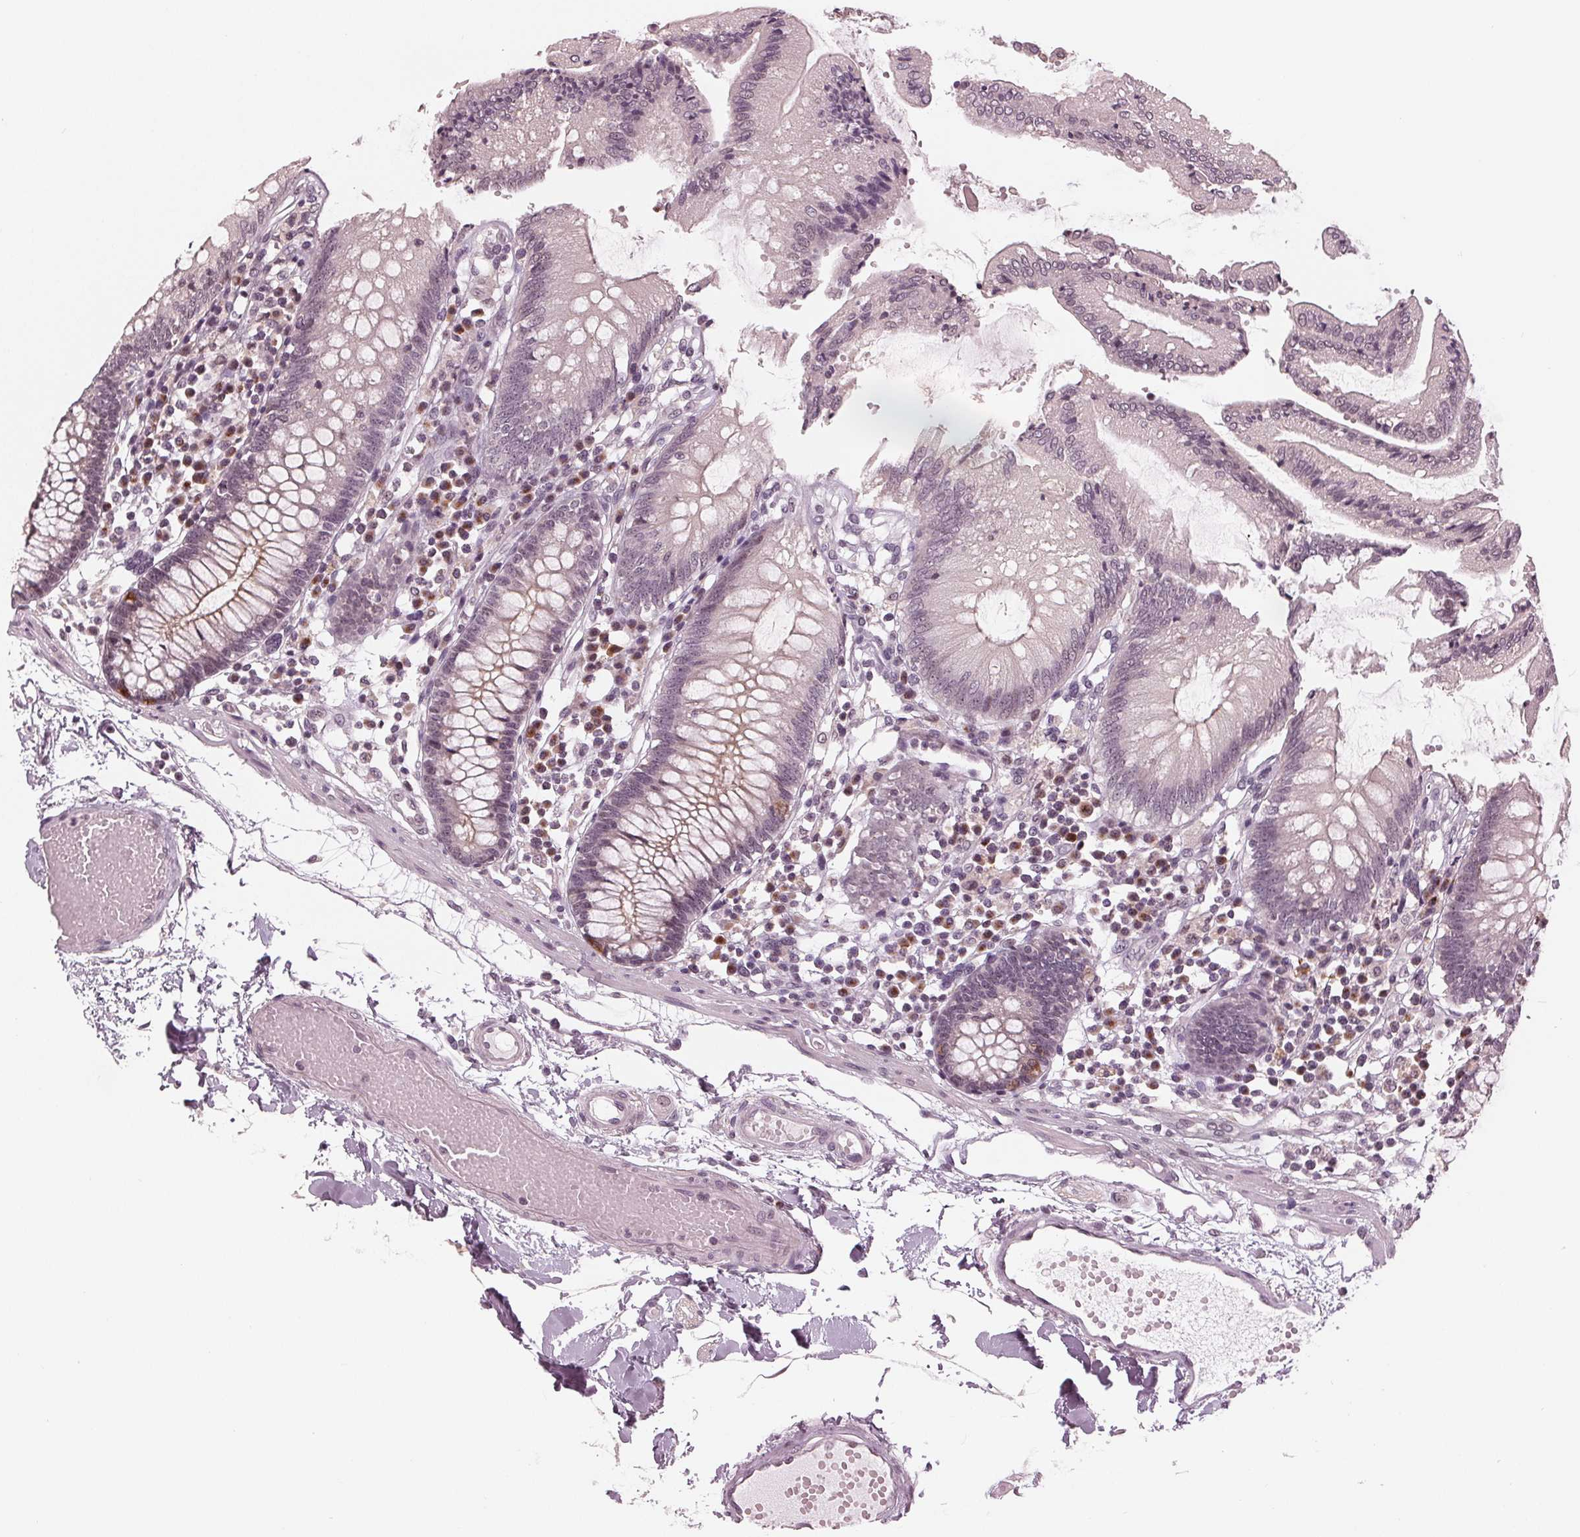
{"staining": {"intensity": "negative", "quantity": "none", "location": "none"}, "tissue": "colon", "cell_type": "Endothelial cells", "image_type": "normal", "snomed": [{"axis": "morphology", "description": "Normal tissue, NOS"}, {"axis": "morphology", "description": "Adenocarcinoma, NOS"}, {"axis": "topography", "description": "Colon"}], "caption": "DAB immunohistochemical staining of normal human colon exhibits no significant staining in endothelial cells. (Brightfield microscopy of DAB (3,3'-diaminobenzidine) immunohistochemistry at high magnification).", "gene": "SLX4", "patient": {"sex": "male", "age": 83}}